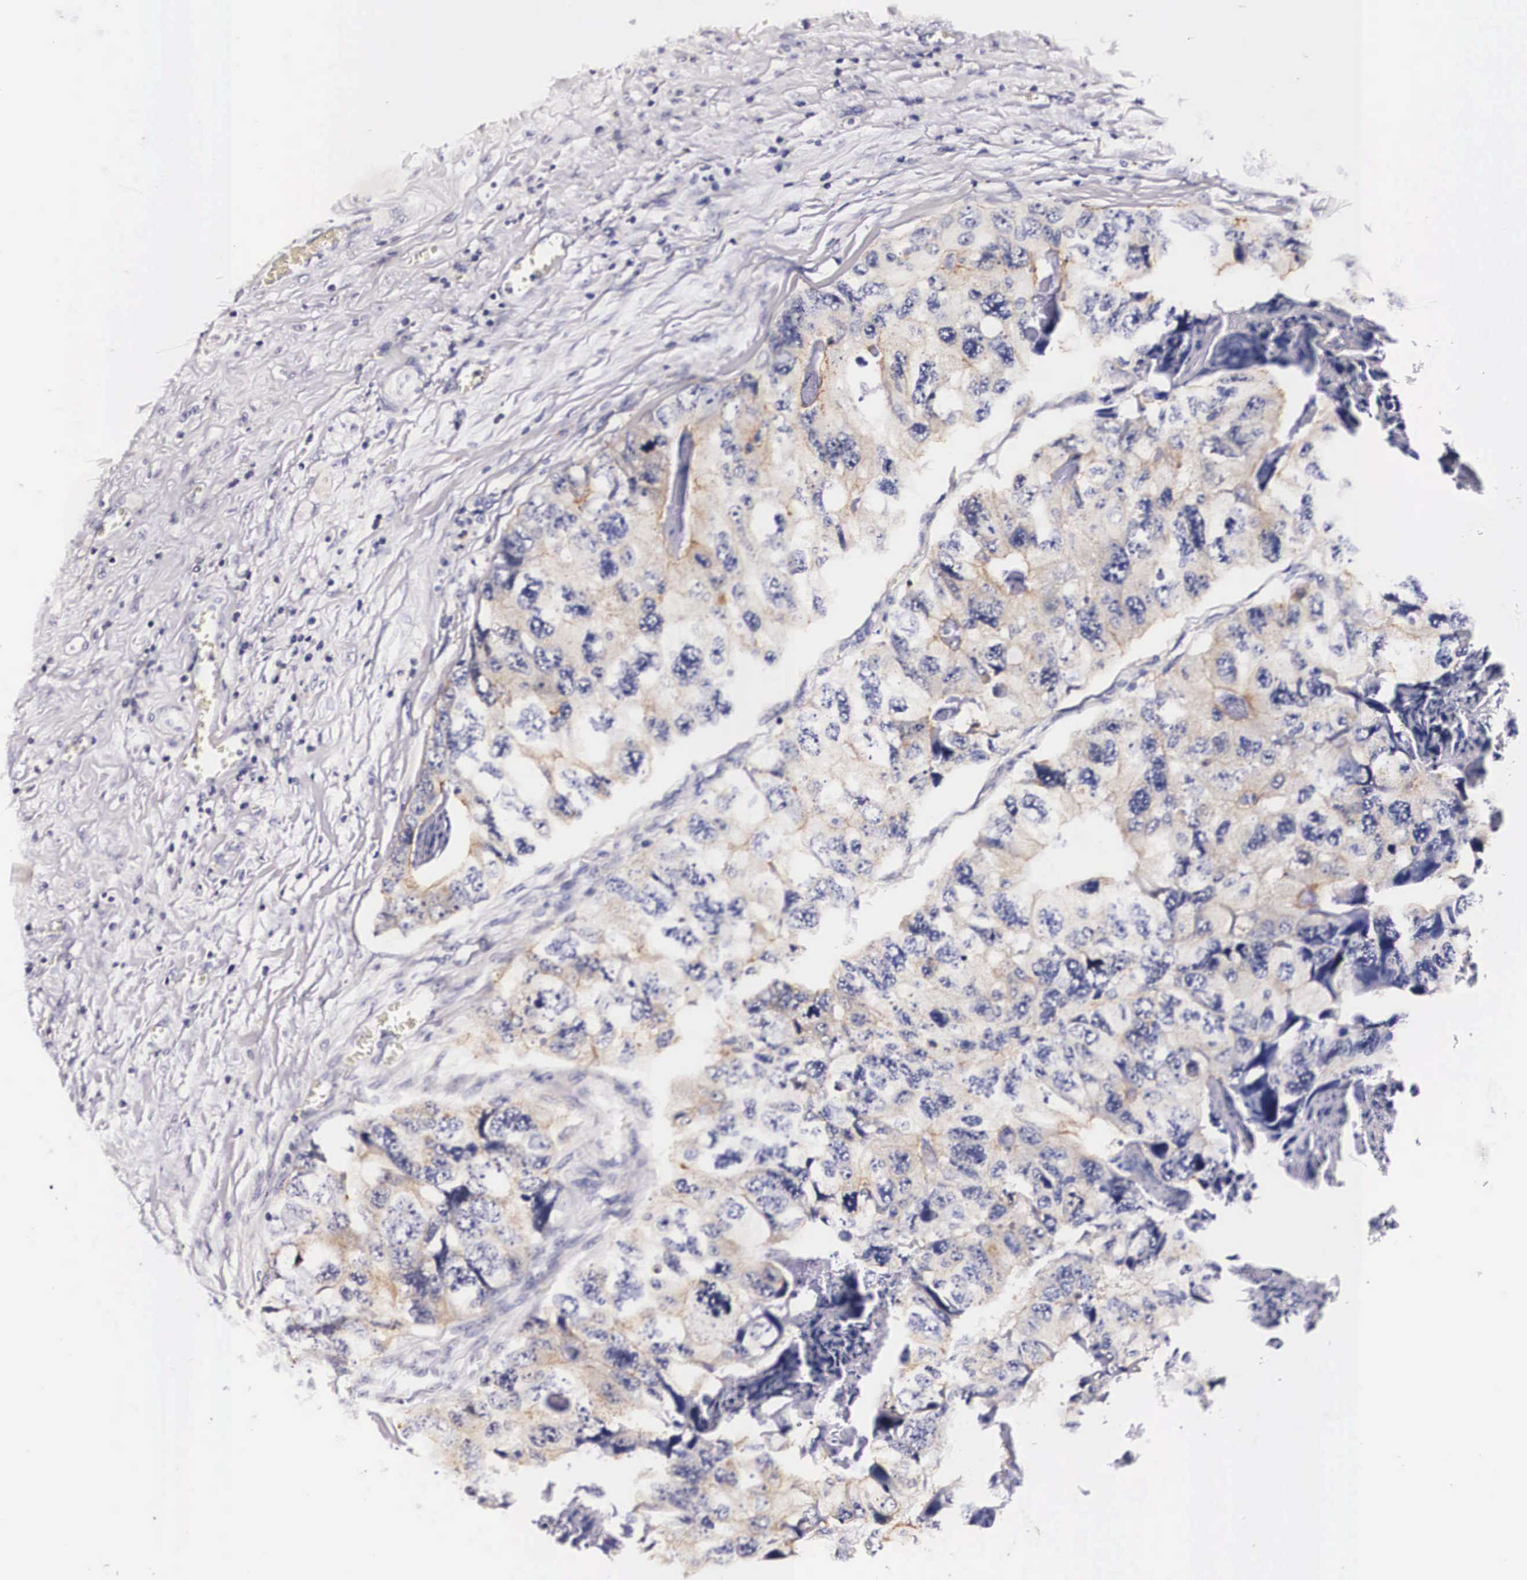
{"staining": {"intensity": "weak", "quantity": "25%-75%", "location": "cytoplasmic/membranous"}, "tissue": "colorectal cancer", "cell_type": "Tumor cells", "image_type": "cancer", "snomed": [{"axis": "morphology", "description": "Adenocarcinoma, NOS"}, {"axis": "topography", "description": "Rectum"}], "caption": "Protein expression analysis of colorectal adenocarcinoma exhibits weak cytoplasmic/membranous expression in about 25%-75% of tumor cells. Using DAB (3,3'-diaminobenzidine) (brown) and hematoxylin (blue) stains, captured at high magnification using brightfield microscopy.", "gene": "PHETA2", "patient": {"sex": "female", "age": 82}}